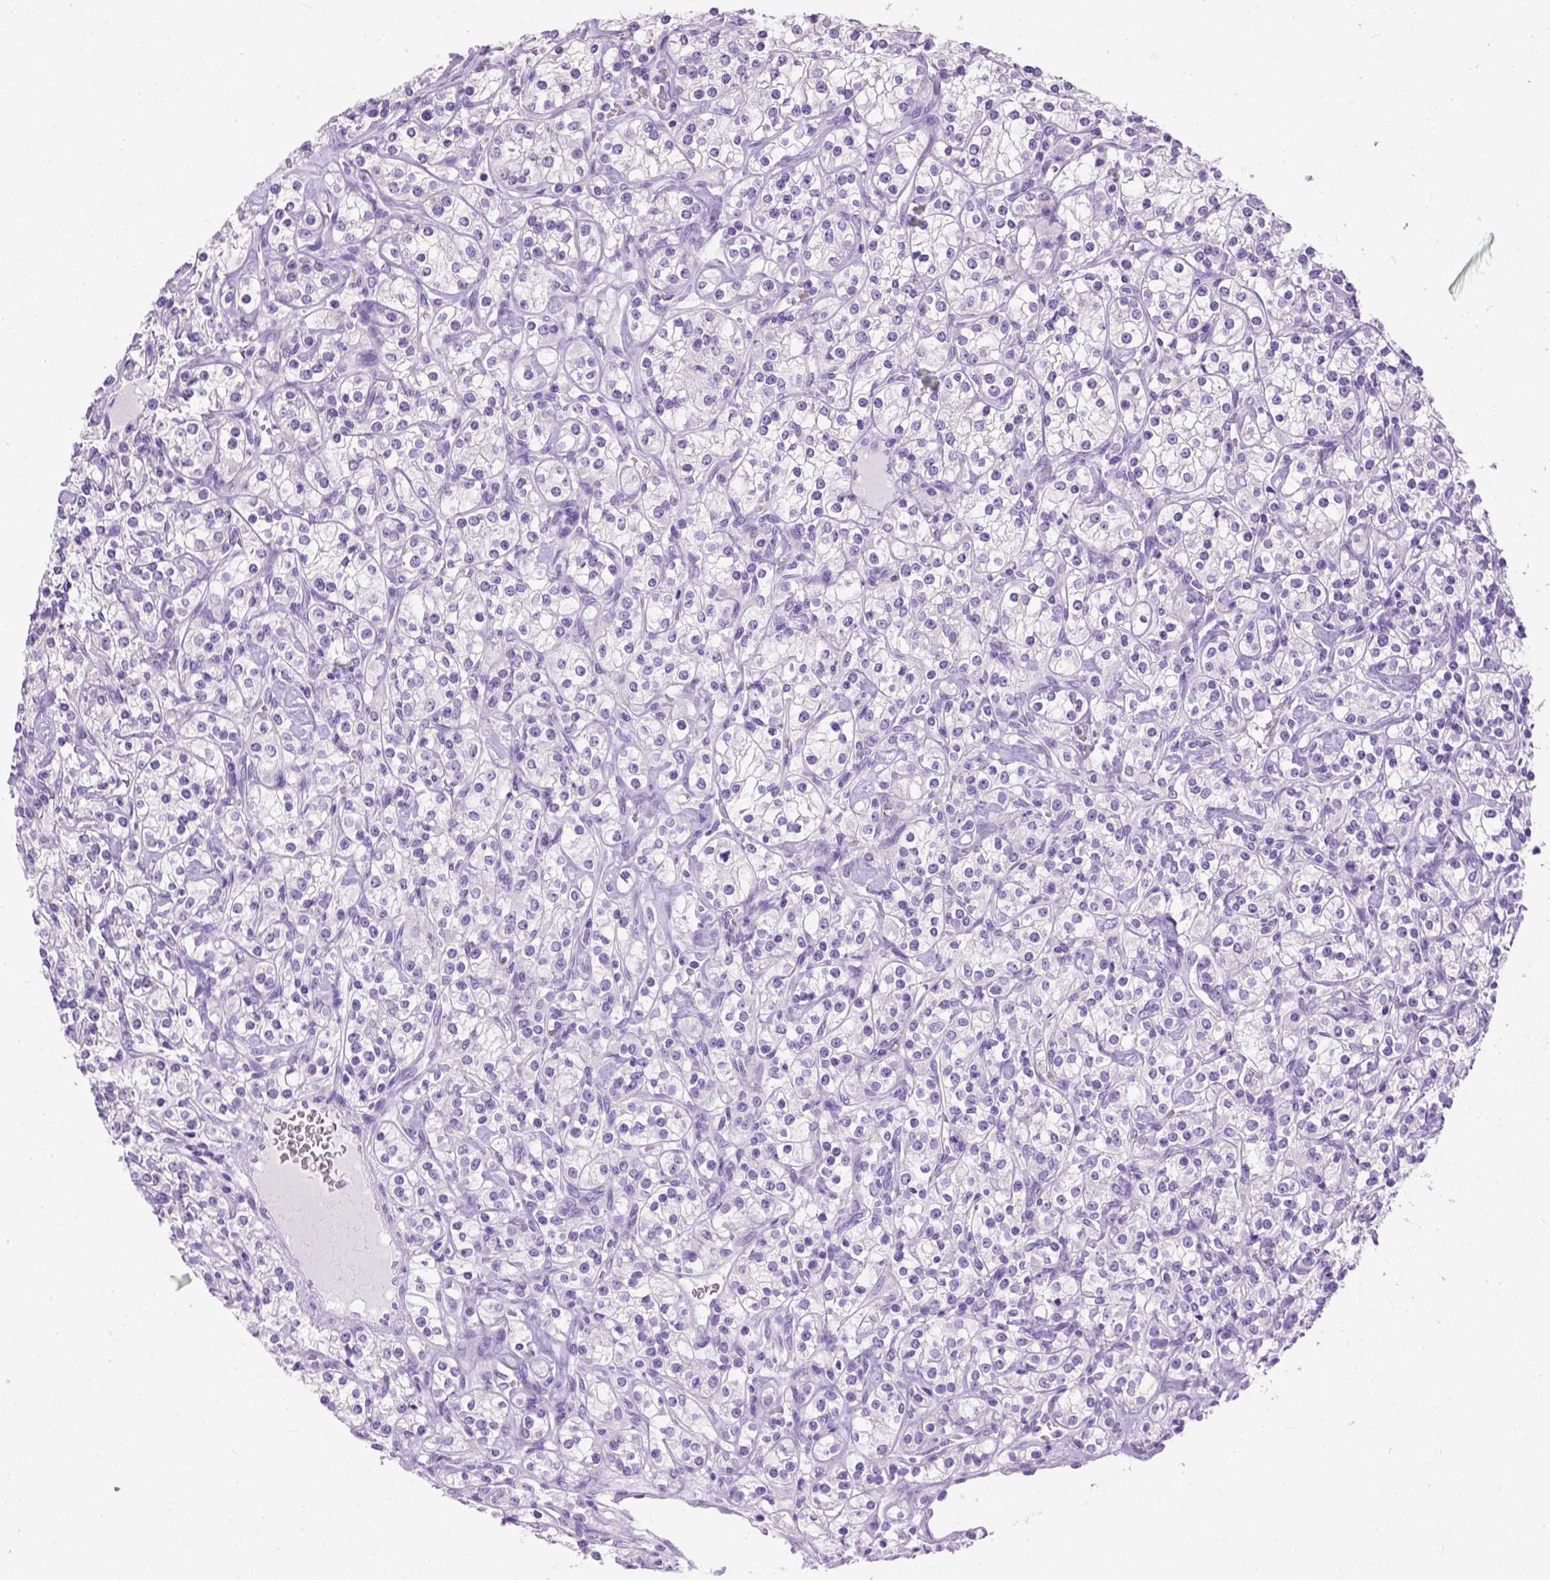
{"staining": {"intensity": "negative", "quantity": "none", "location": "none"}, "tissue": "renal cancer", "cell_type": "Tumor cells", "image_type": "cancer", "snomed": [{"axis": "morphology", "description": "Adenocarcinoma, NOS"}, {"axis": "topography", "description": "Kidney"}], "caption": "Tumor cells show no significant staining in renal cancer (adenocarcinoma).", "gene": "TMEM38A", "patient": {"sex": "male", "age": 77}}